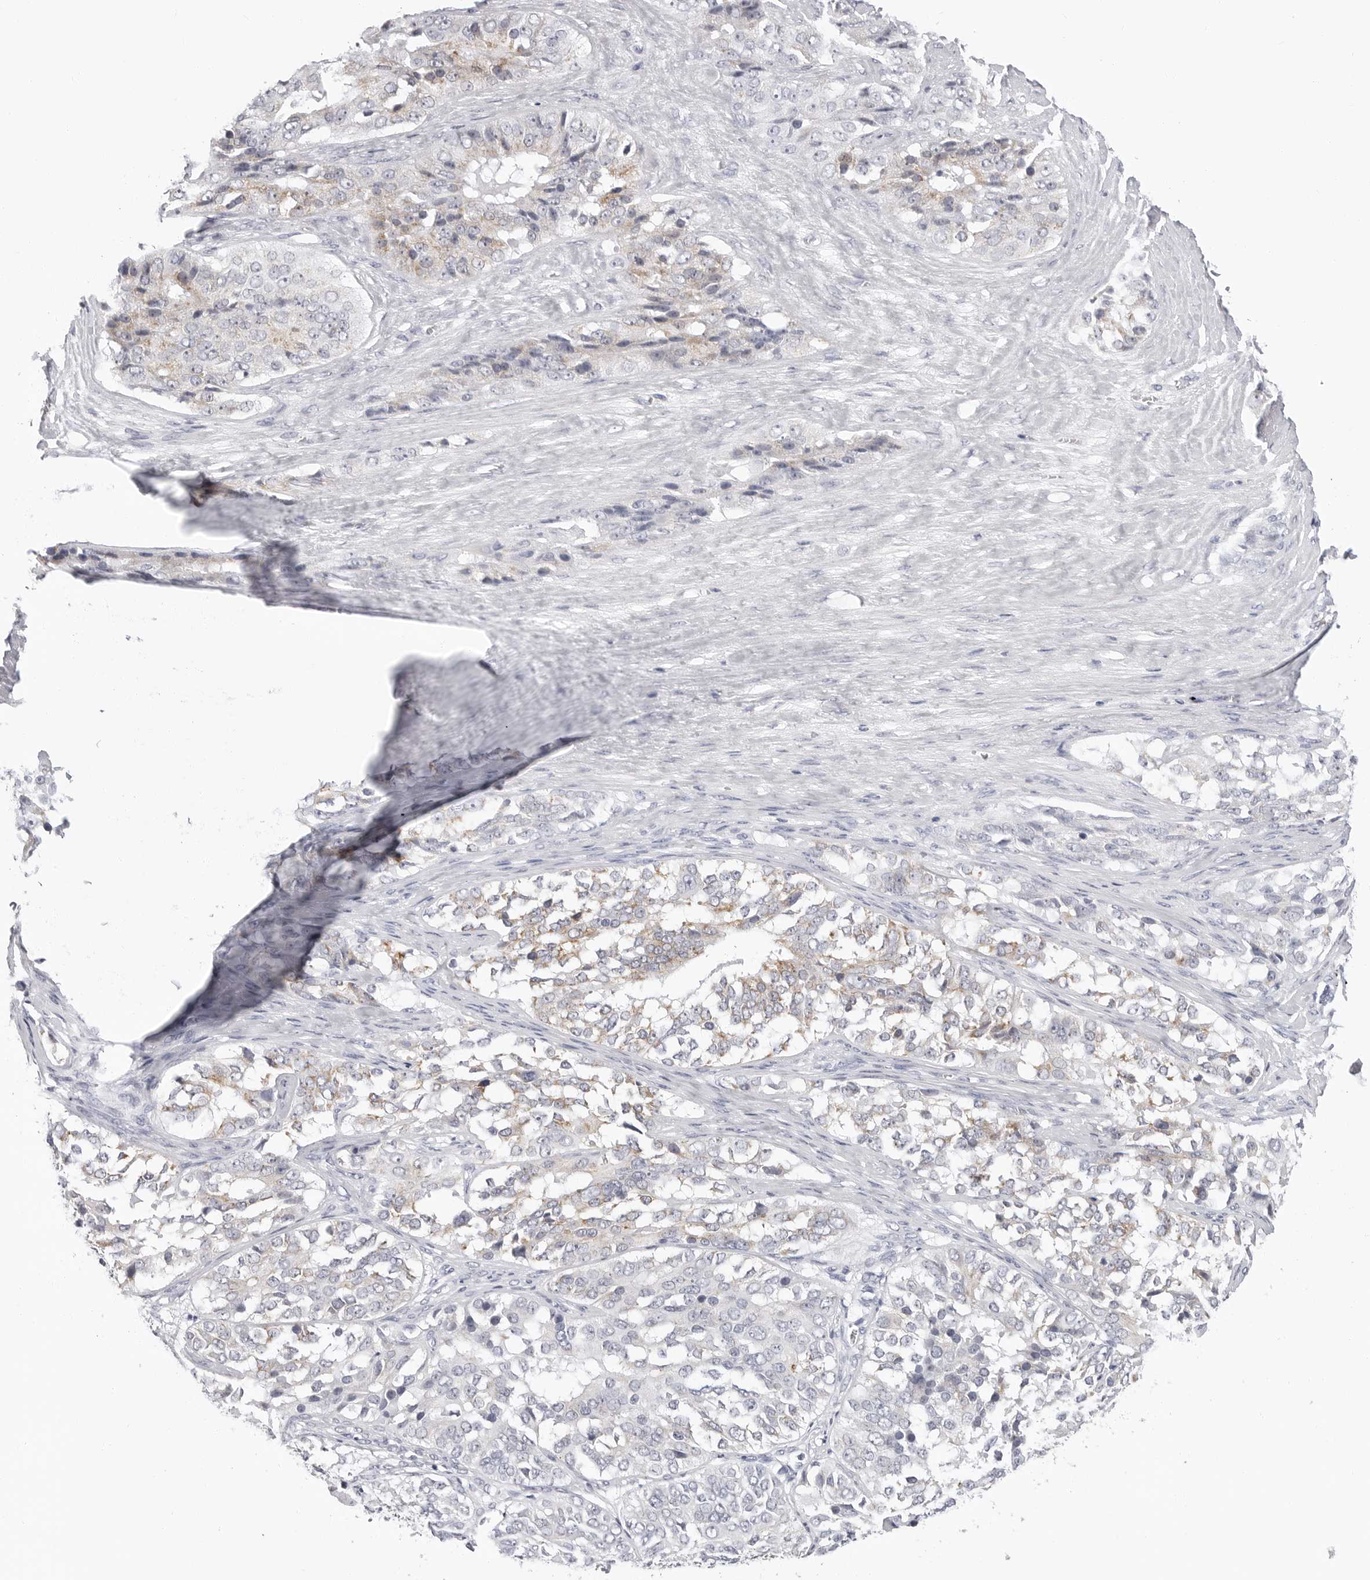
{"staining": {"intensity": "weak", "quantity": "25%-75%", "location": "cytoplasmic/membranous"}, "tissue": "ovarian cancer", "cell_type": "Tumor cells", "image_type": "cancer", "snomed": [{"axis": "morphology", "description": "Carcinoma, endometroid"}, {"axis": "topography", "description": "Ovary"}], "caption": "Ovarian endometroid carcinoma was stained to show a protein in brown. There is low levels of weak cytoplasmic/membranous expression in about 25%-75% of tumor cells.", "gene": "ERICH3", "patient": {"sex": "female", "age": 51}}